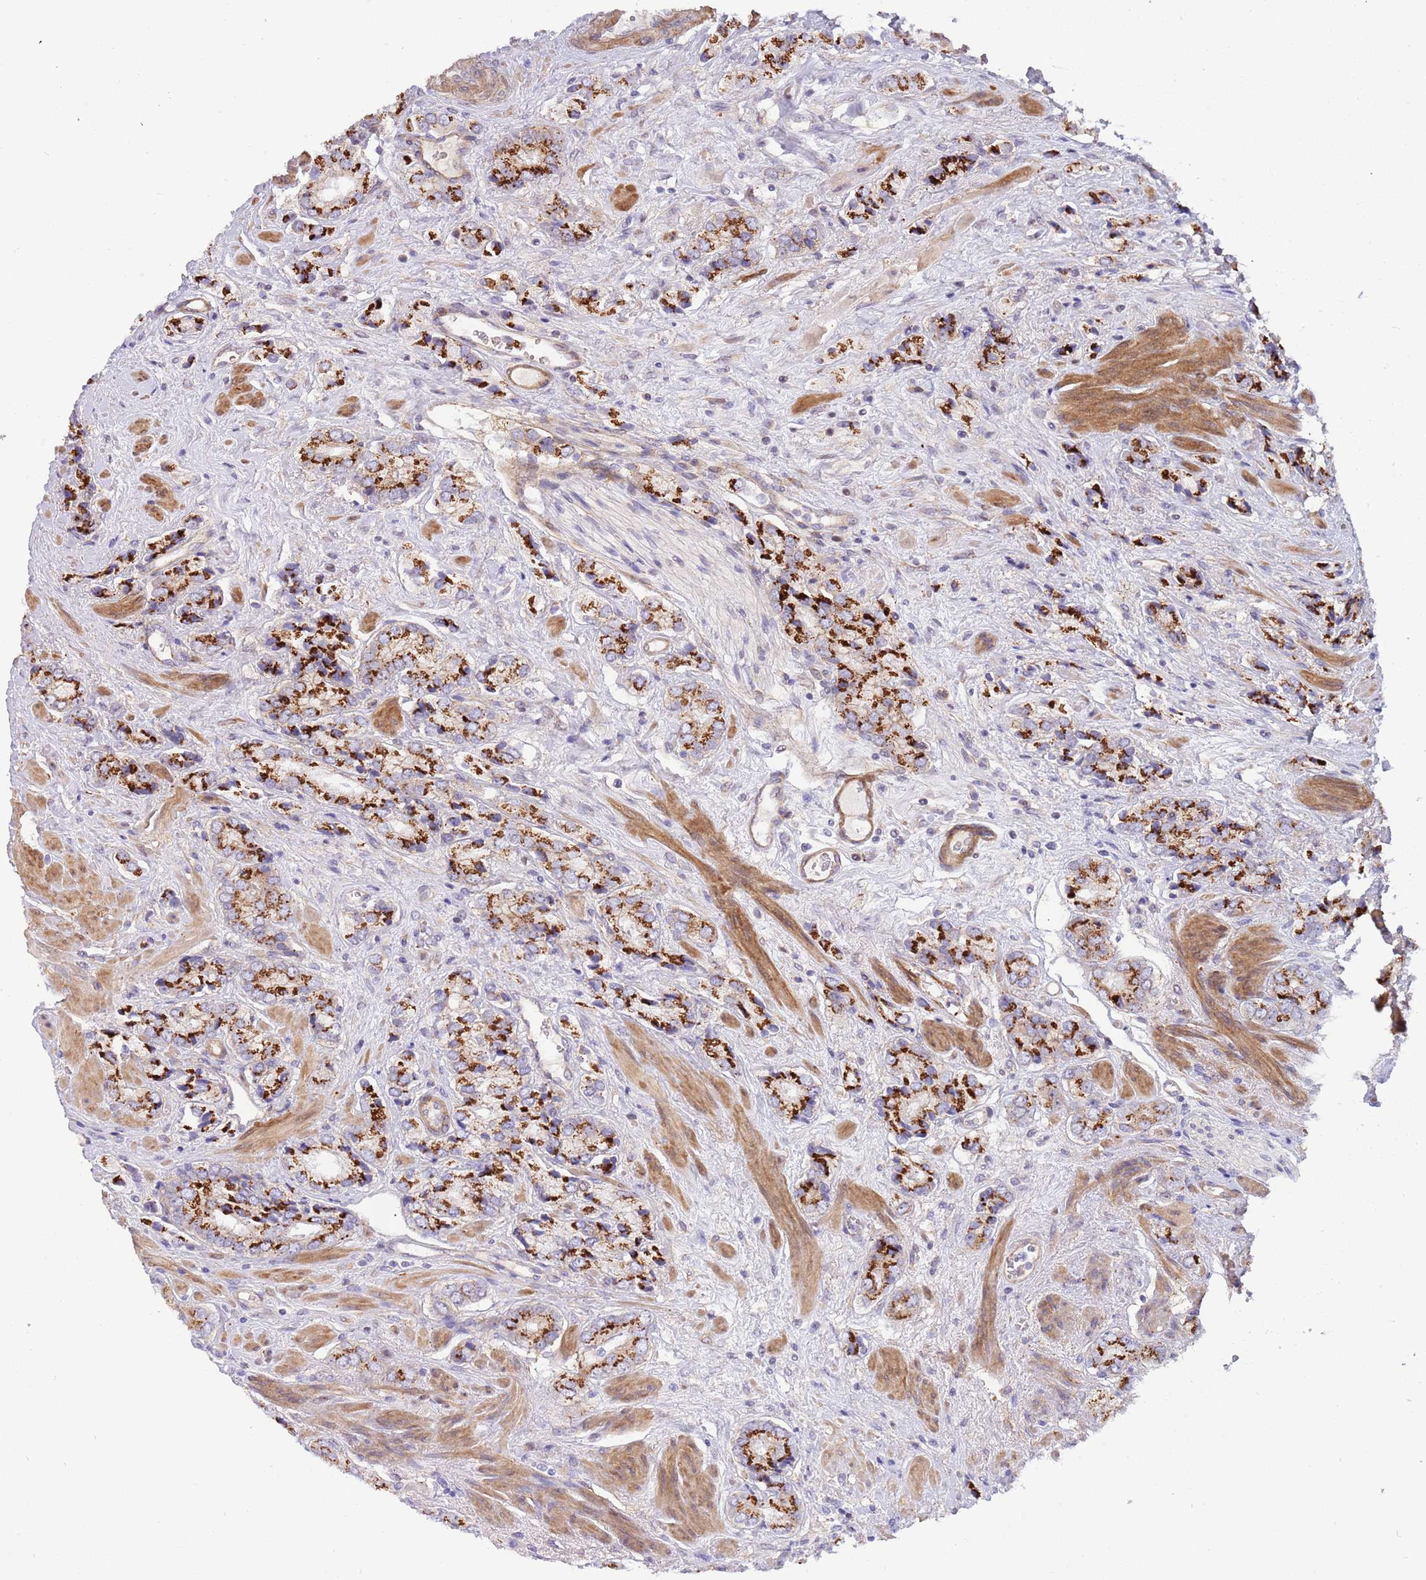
{"staining": {"intensity": "strong", "quantity": ">75%", "location": "cytoplasmic/membranous"}, "tissue": "prostate cancer", "cell_type": "Tumor cells", "image_type": "cancer", "snomed": [{"axis": "morphology", "description": "Adenocarcinoma, High grade"}, {"axis": "topography", "description": "Prostate and seminal vesicle, NOS"}], "caption": "Strong cytoplasmic/membranous expression for a protein is seen in about >75% of tumor cells of prostate high-grade adenocarcinoma using immunohistochemistry (IHC).", "gene": "ITGB6", "patient": {"sex": "male", "age": 64}}